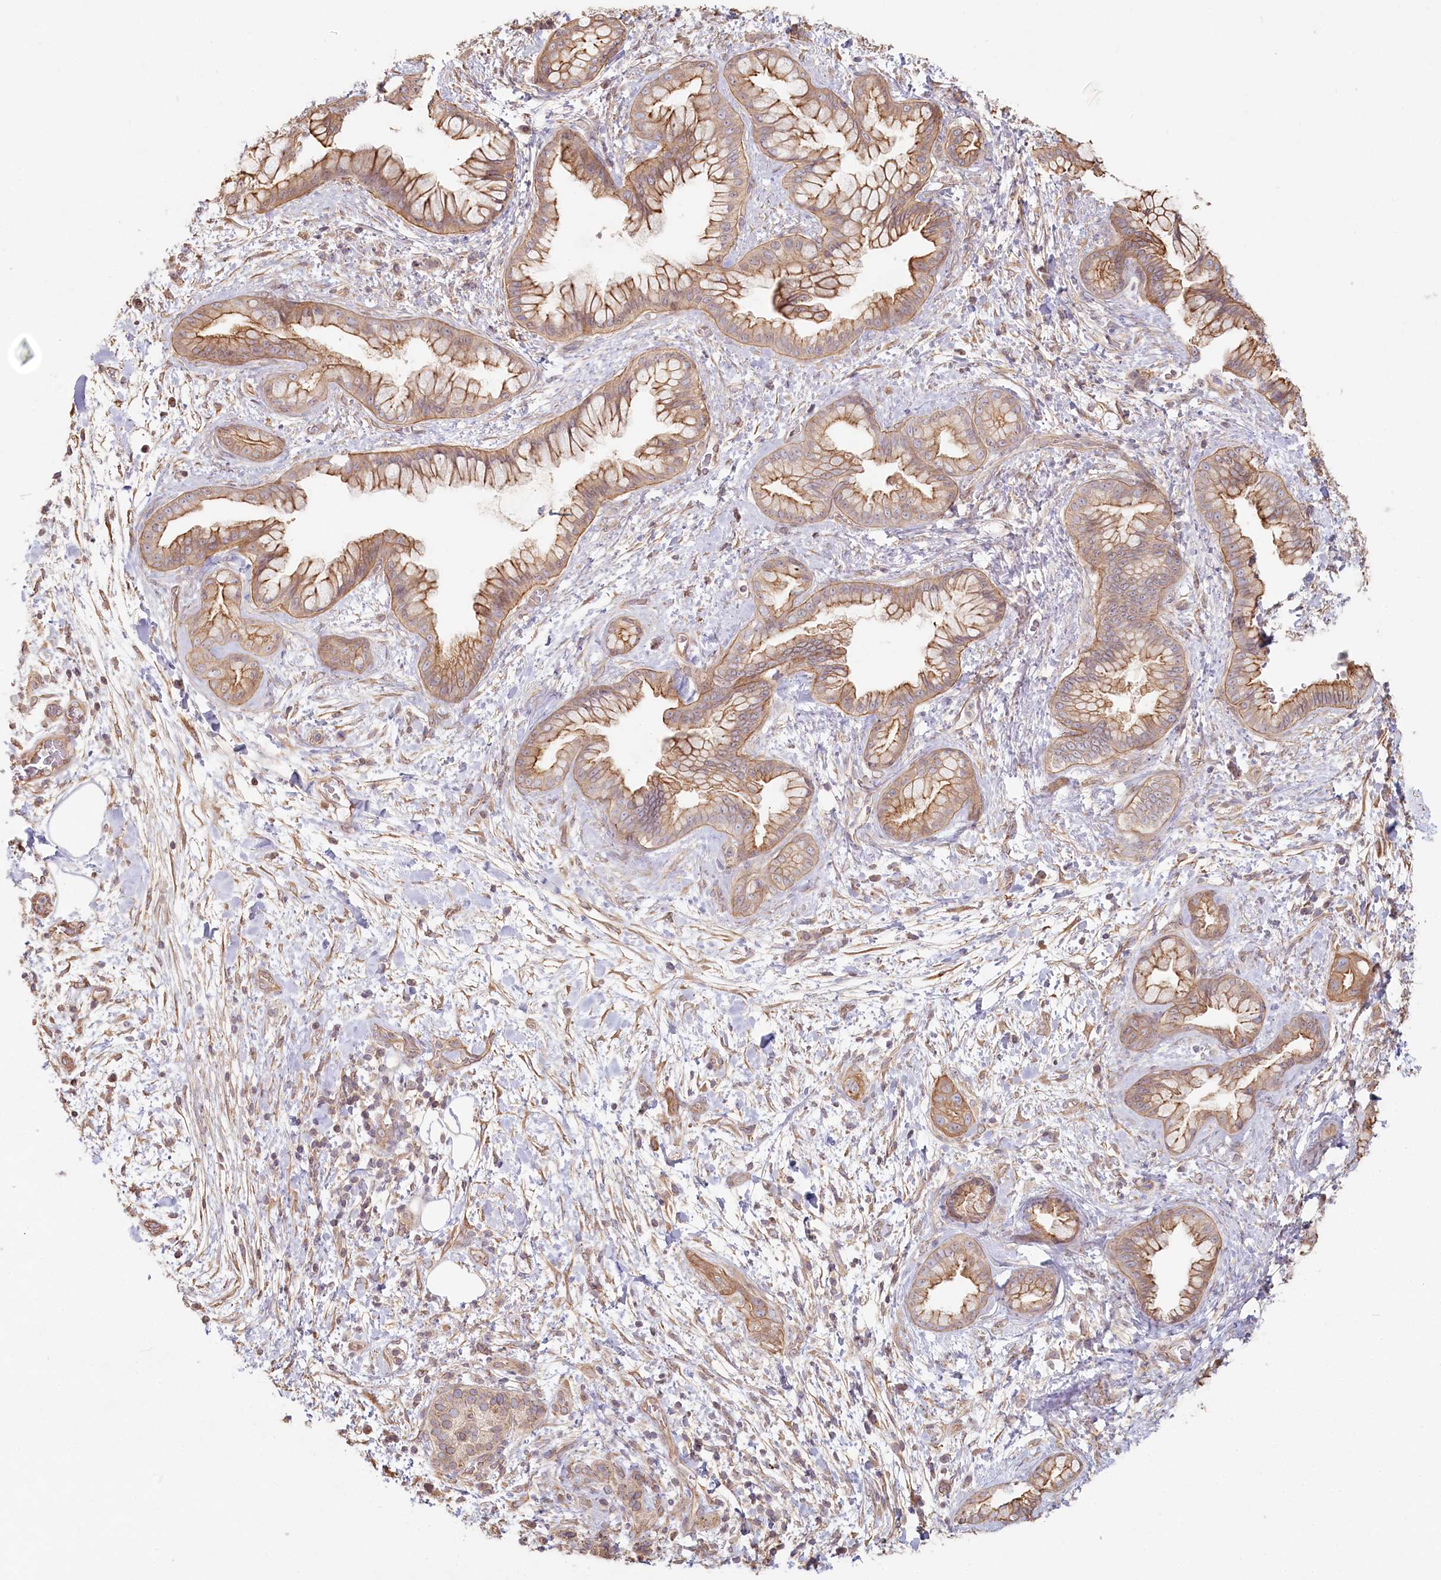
{"staining": {"intensity": "moderate", "quantity": ">75%", "location": "cytoplasmic/membranous"}, "tissue": "pancreatic cancer", "cell_type": "Tumor cells", "image_type": "cancer", "snomed": [{"axis": "morphology", "description": "Adenocarcinoma, NOS"}, {"axis": "topography", "description": "Pancreas"}], "caption": "Protein staining of pancreatic cancer (adenocarcinoma) tissue demonstrates moderate cytoplasmic/membranous expression in approximately >75% of tumor cells.", "gene": "TCHP", "patient": {"sex": "female", "age": 78}}